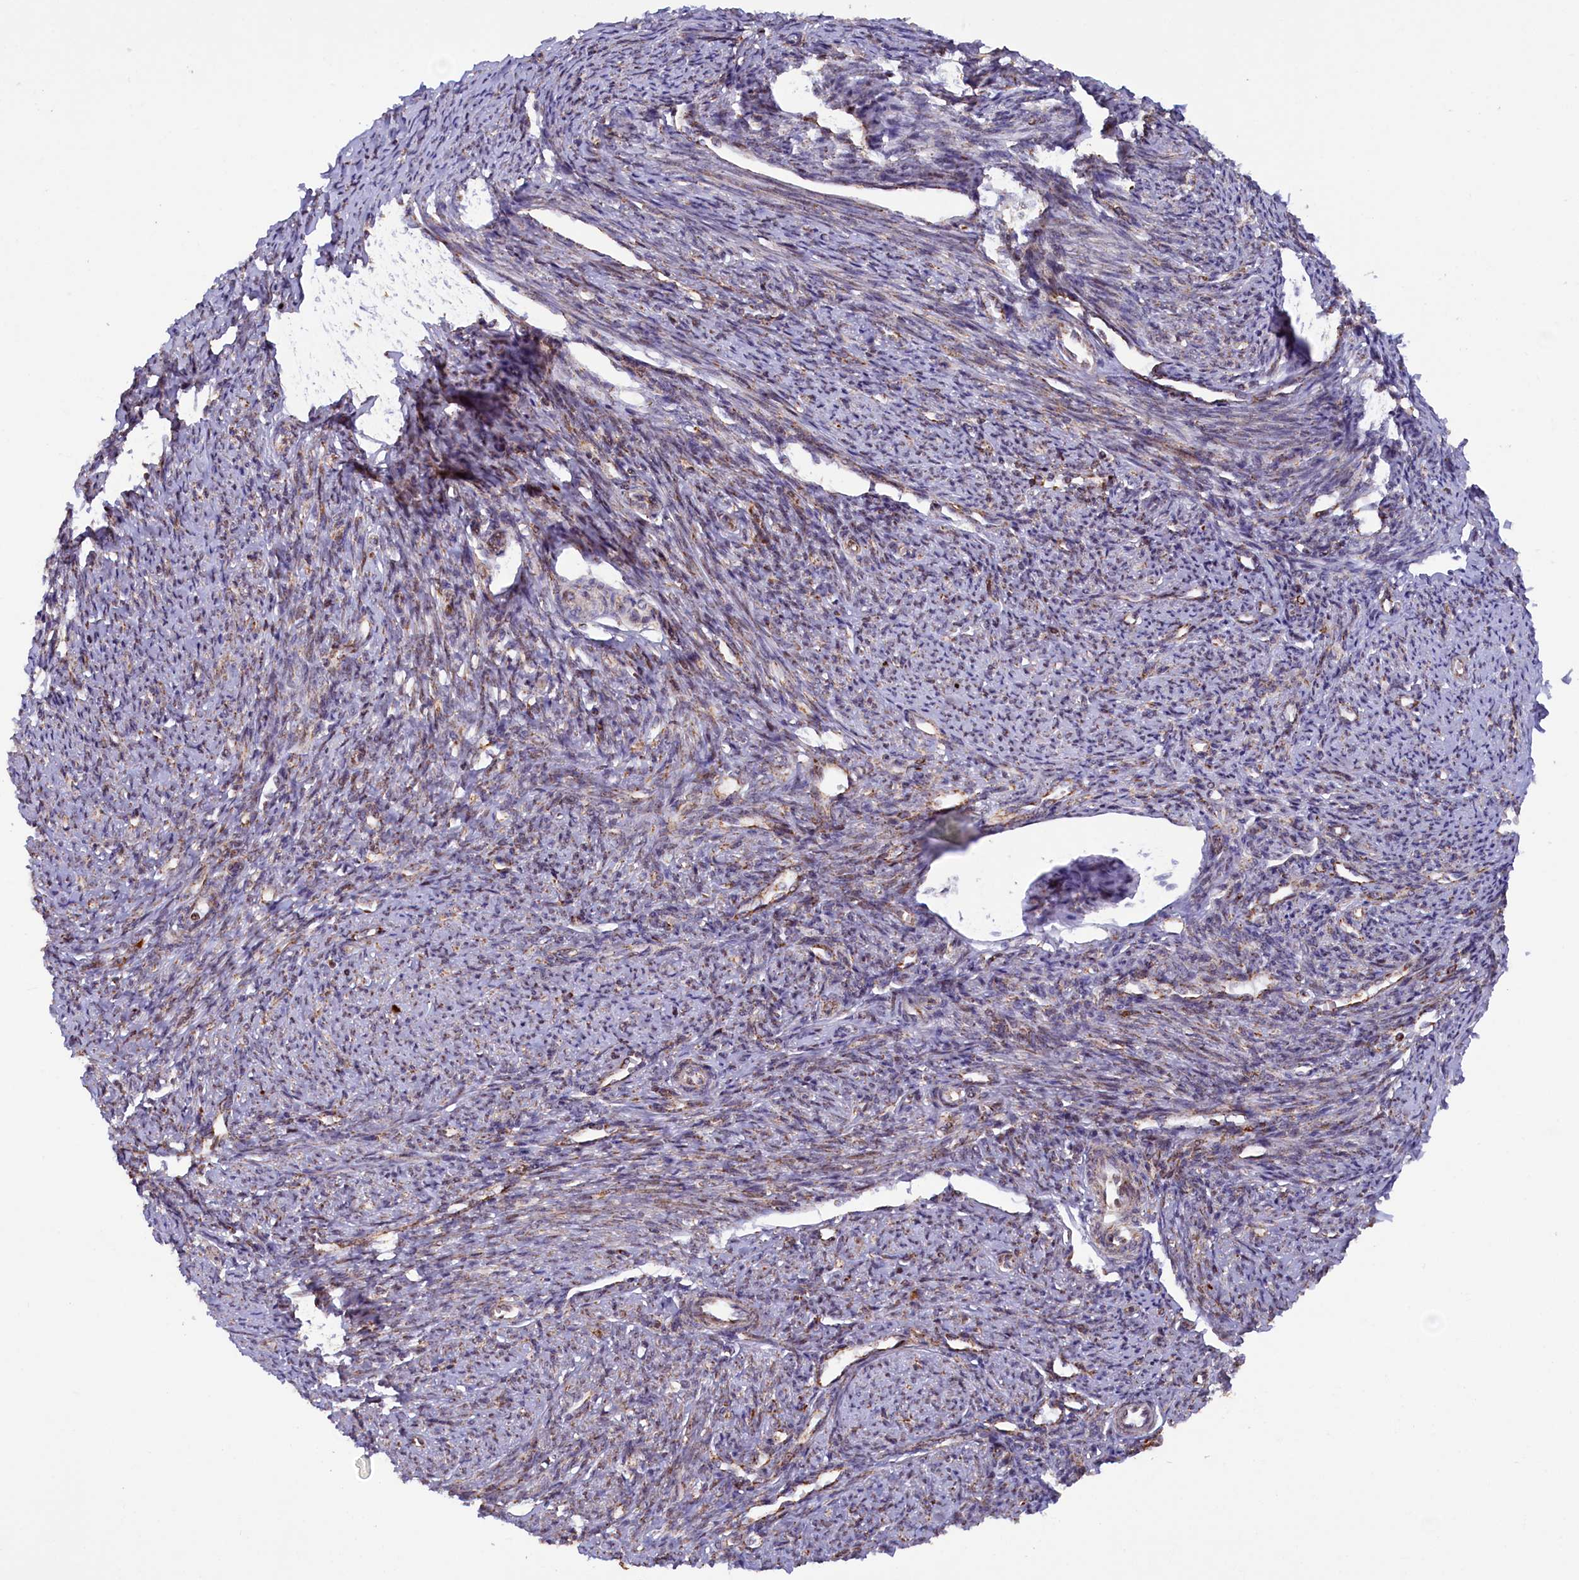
{"staining": {"intensity": "moderate", "quantity": "25%-75%", "location": "cytoplasmic/membranous"}, "tissue": "smooth muscle", "cell_type": "Smooth muscle cells", "image_type": "normal", "snomed": [{"axis": "morphology", "description": "Normal tissue, NOS"}, {"axis": "topography", "description": "Smooth muscle"}, {"axis": "topography", "description": "Uterus"}], "caption": "Benign smooth muscle shows moderate cytoplasmic/membranous positivity in approximately 25%-75% of smooth muscle cells.", "gene": "DUS3L", "patient": {"sex": "female", "age": 59}}